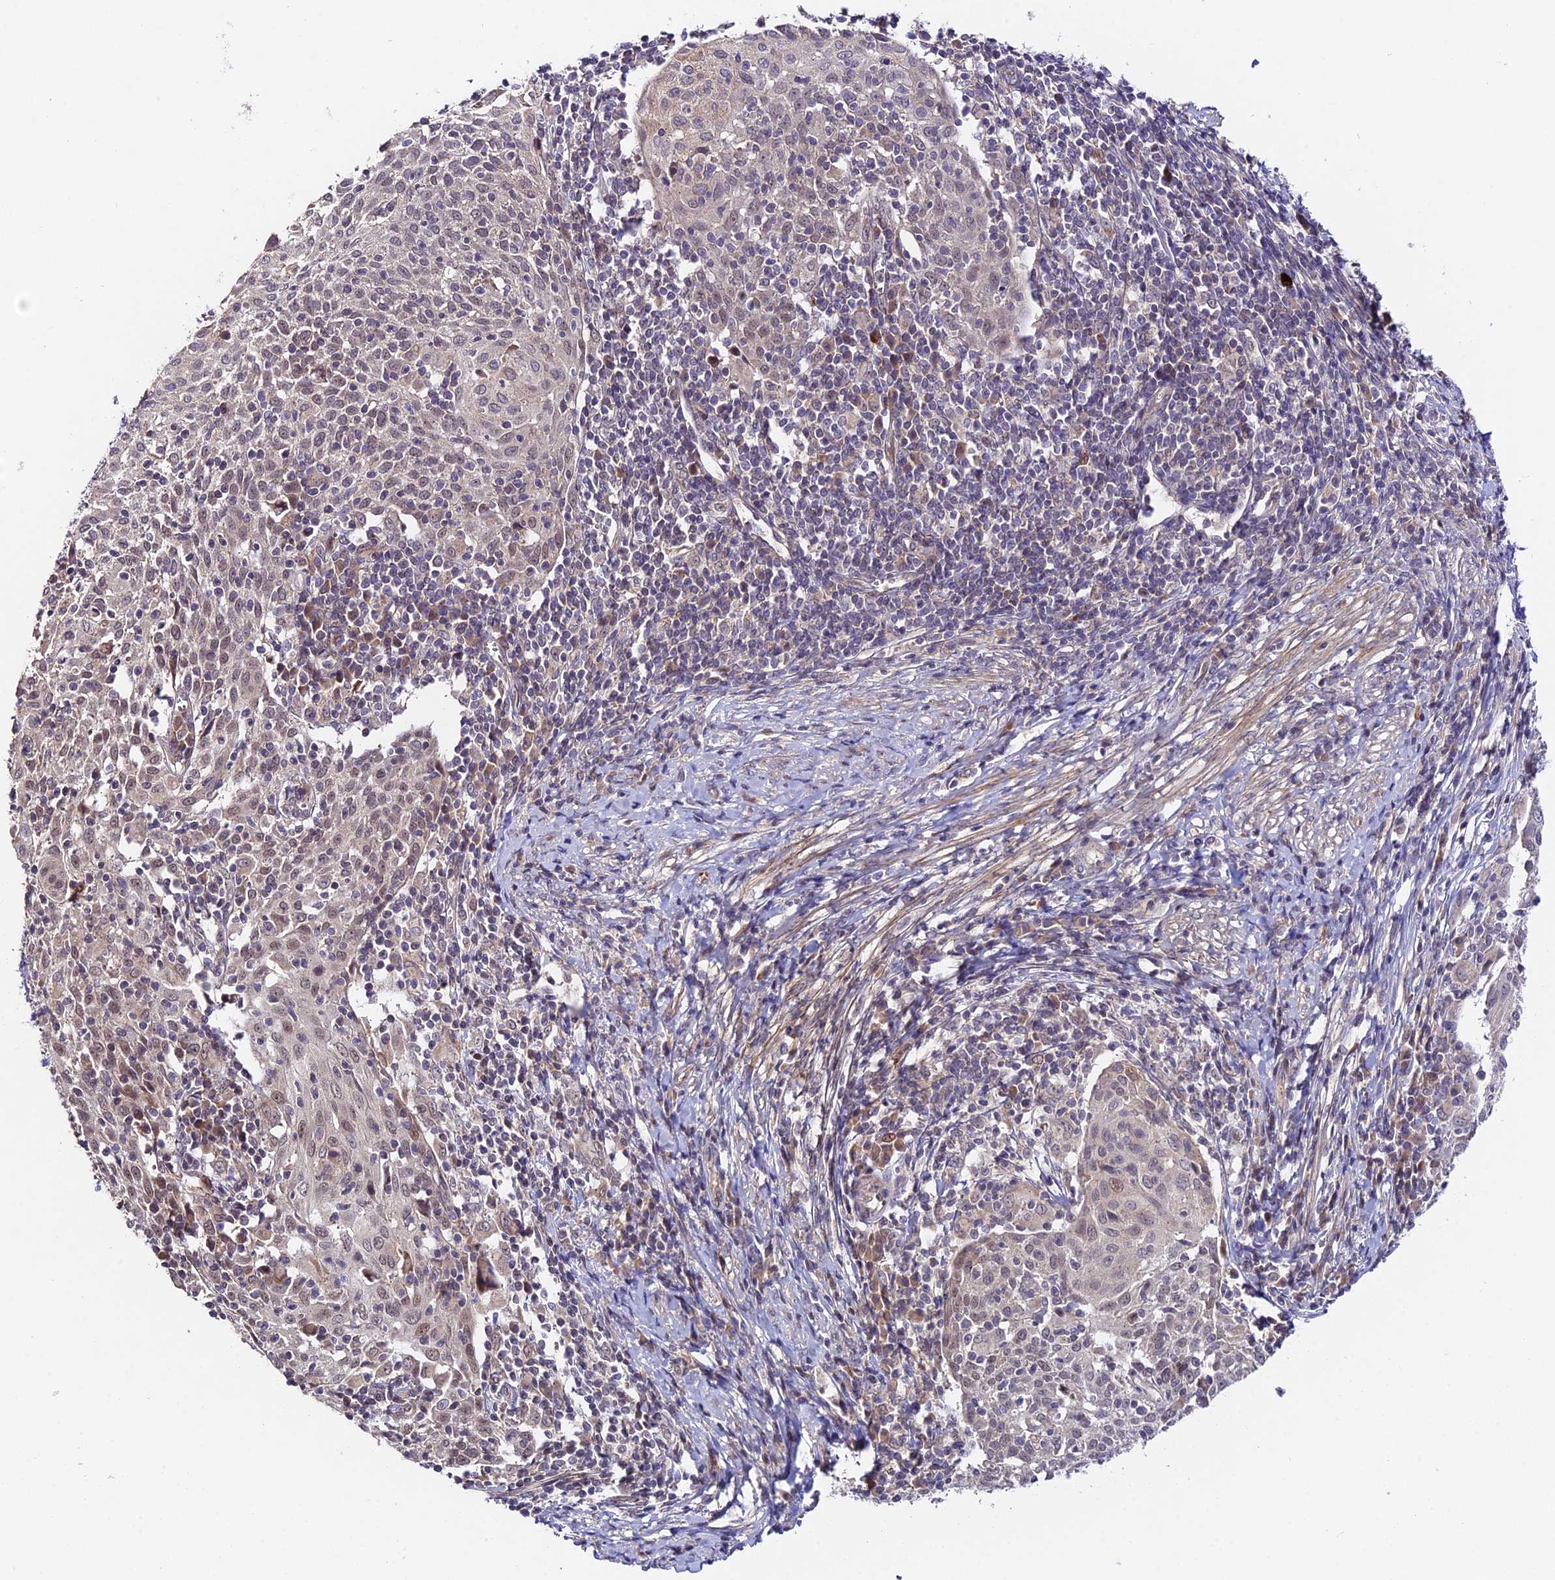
{"staining": {"intensity": "weak", "quantity": "25%-75%", "location": "nuclear"}, "tissue": "cervical cancer", "cell_type": "Tumor cells", "image_type": "cancer", "snomed": [{"axis": "morphology", "description": "Squamous cell carcinoma, NOS"}, {"axis": "topography", "description": "Cervix"}], "caption": "Weak nuclear staining for a protein is present in about 25%-75% of tumor cells of squamous cell carcinoma (cervical) using IHC.", "gene": "TRMT1", "patient": {"sex": "female", "age": 52}}